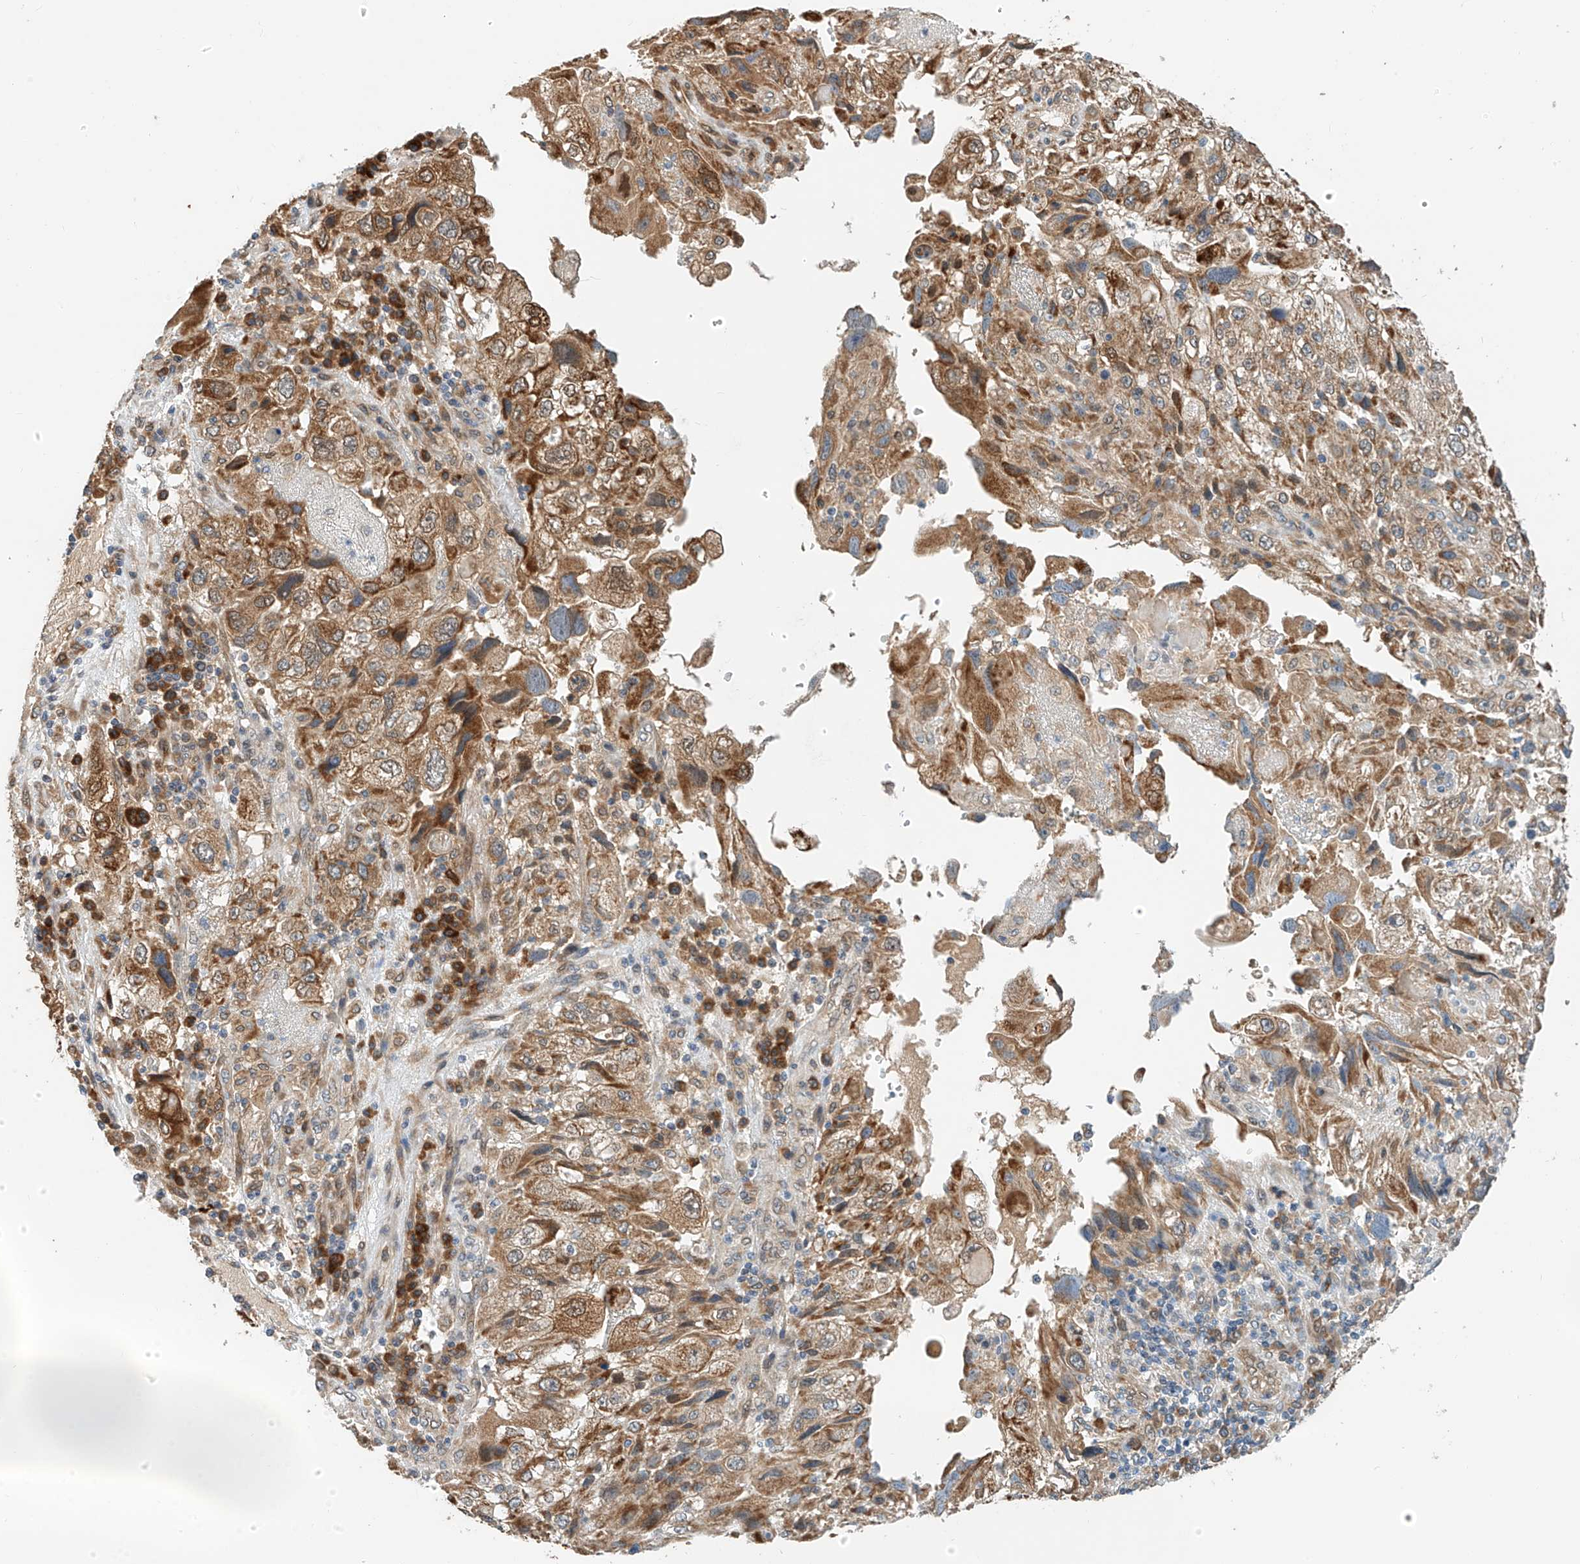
{"staining": {"intensity": "moderate", "quantity": ">75%", "location": "cytoplasmic/membranous"}, "tissue": "endometrial cancer", "cell_type": "Tumor cells", "image_type": "cancer", "snomed": [{"axis": "morphology", "description": "Adenocarcinoma, NOS"}, {"axis": "topography", "description": "Endometrium"}], "caption": "This micrograph reveals IHC staining of endometrial adenocarcinoma, with medium moderate cytoplasmic/membranous staining in approximately >75% of tumor cells.", "gene": "PPA2", "patient": {"sex": "female", "age": 49}}